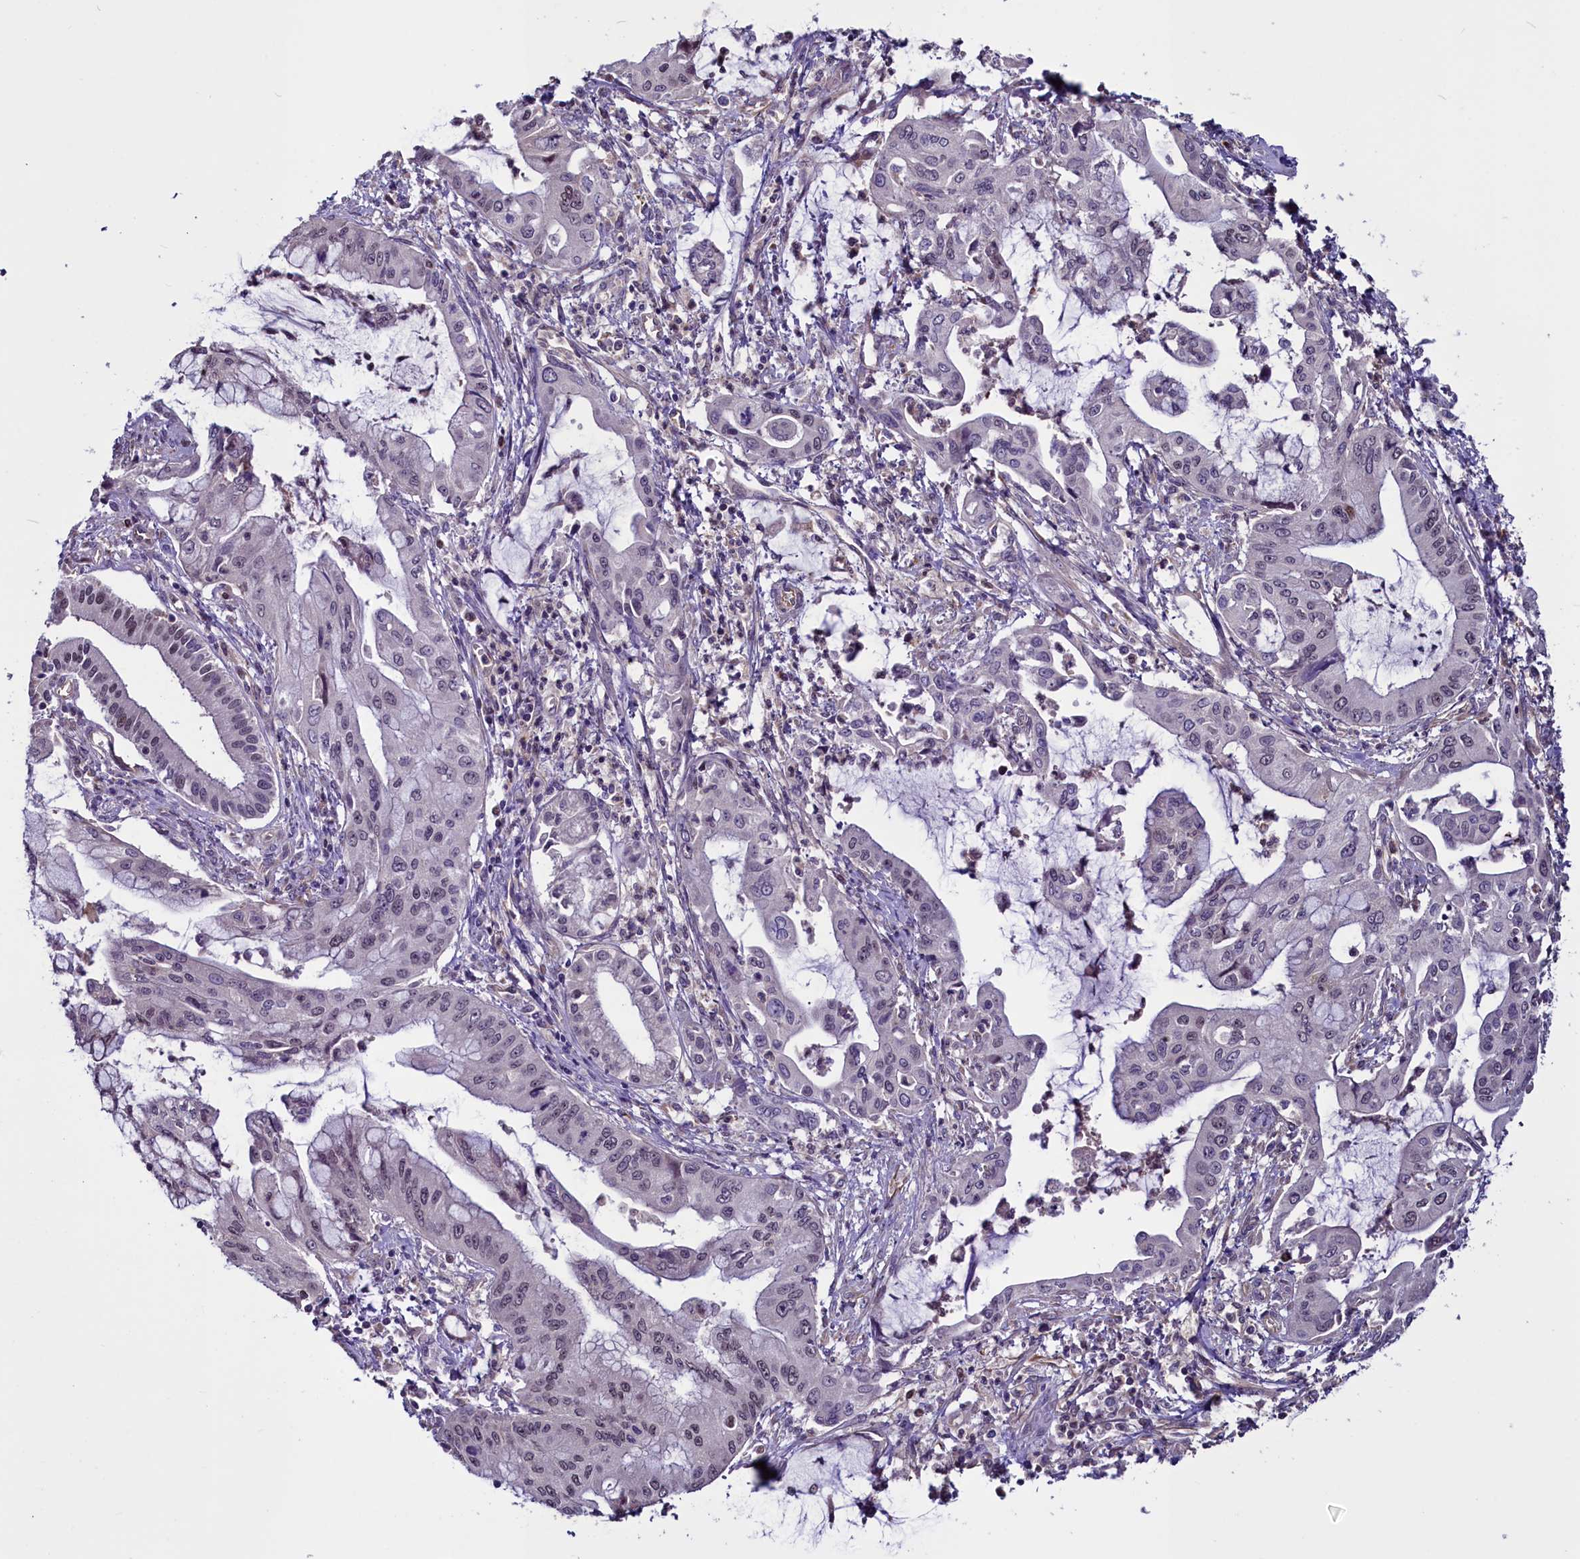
{"staining": {"intensity": "weak", "quantity": "<25%", "location": "nuclear"}, "tissue": "pancreatic cancer", "cell_type": "Tumor cells", "image_type": "cancer", "snomed": [{"axis": "morphology", "description": "Adenocarcinoma, NOS"}, {"axis": "topography", "description": "Pancreas"}], "caption": "Adenocarcinoma (pancreatic) was stained to show a protein in brown. There is no significant expression in tumor cells.", "gene": "PDILT", "patient": {"sex": "male", "age": 46}}